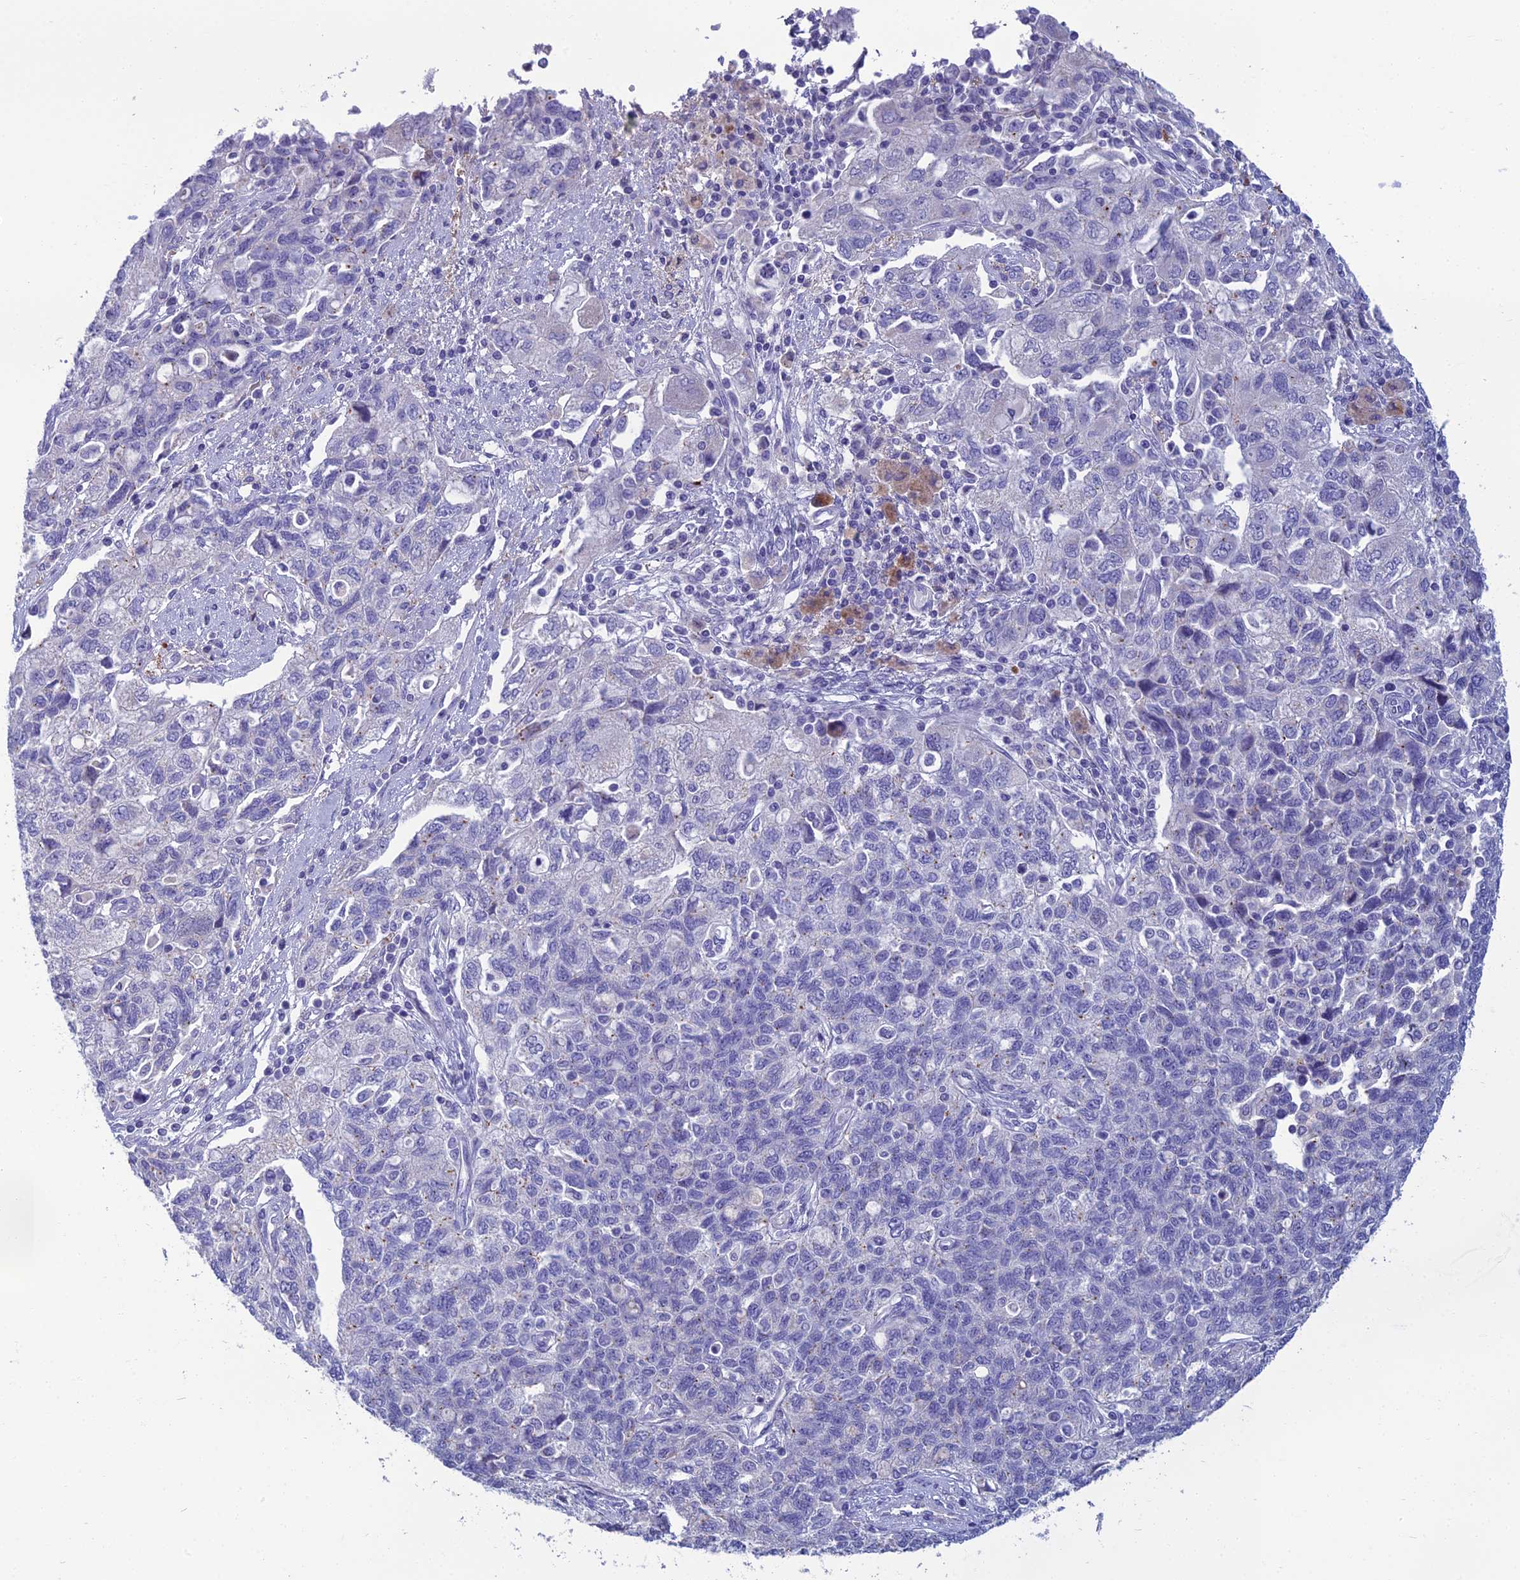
{"staining": {"intensity": "negative", "quantity": "none", "location": "none"}, "tissue": "ovarian cancer", "cell_type": "Tumor cells", "image_type": "cancer", "snomed": [{"axis": "morphology", "description": "Carcinoma, NOS"}, {"axis": "morphology", "description": "Cystadenocarcinoma, serous, NOS"}, {"axis": "topography", "description": "Ovary"}], "caption": "IHC of serous cystadenocarcinoma (ovarian) displays no positivity in tumor cells.", "gene": "SPTLC3", "patient": {"sex": "female", "age": 69}}